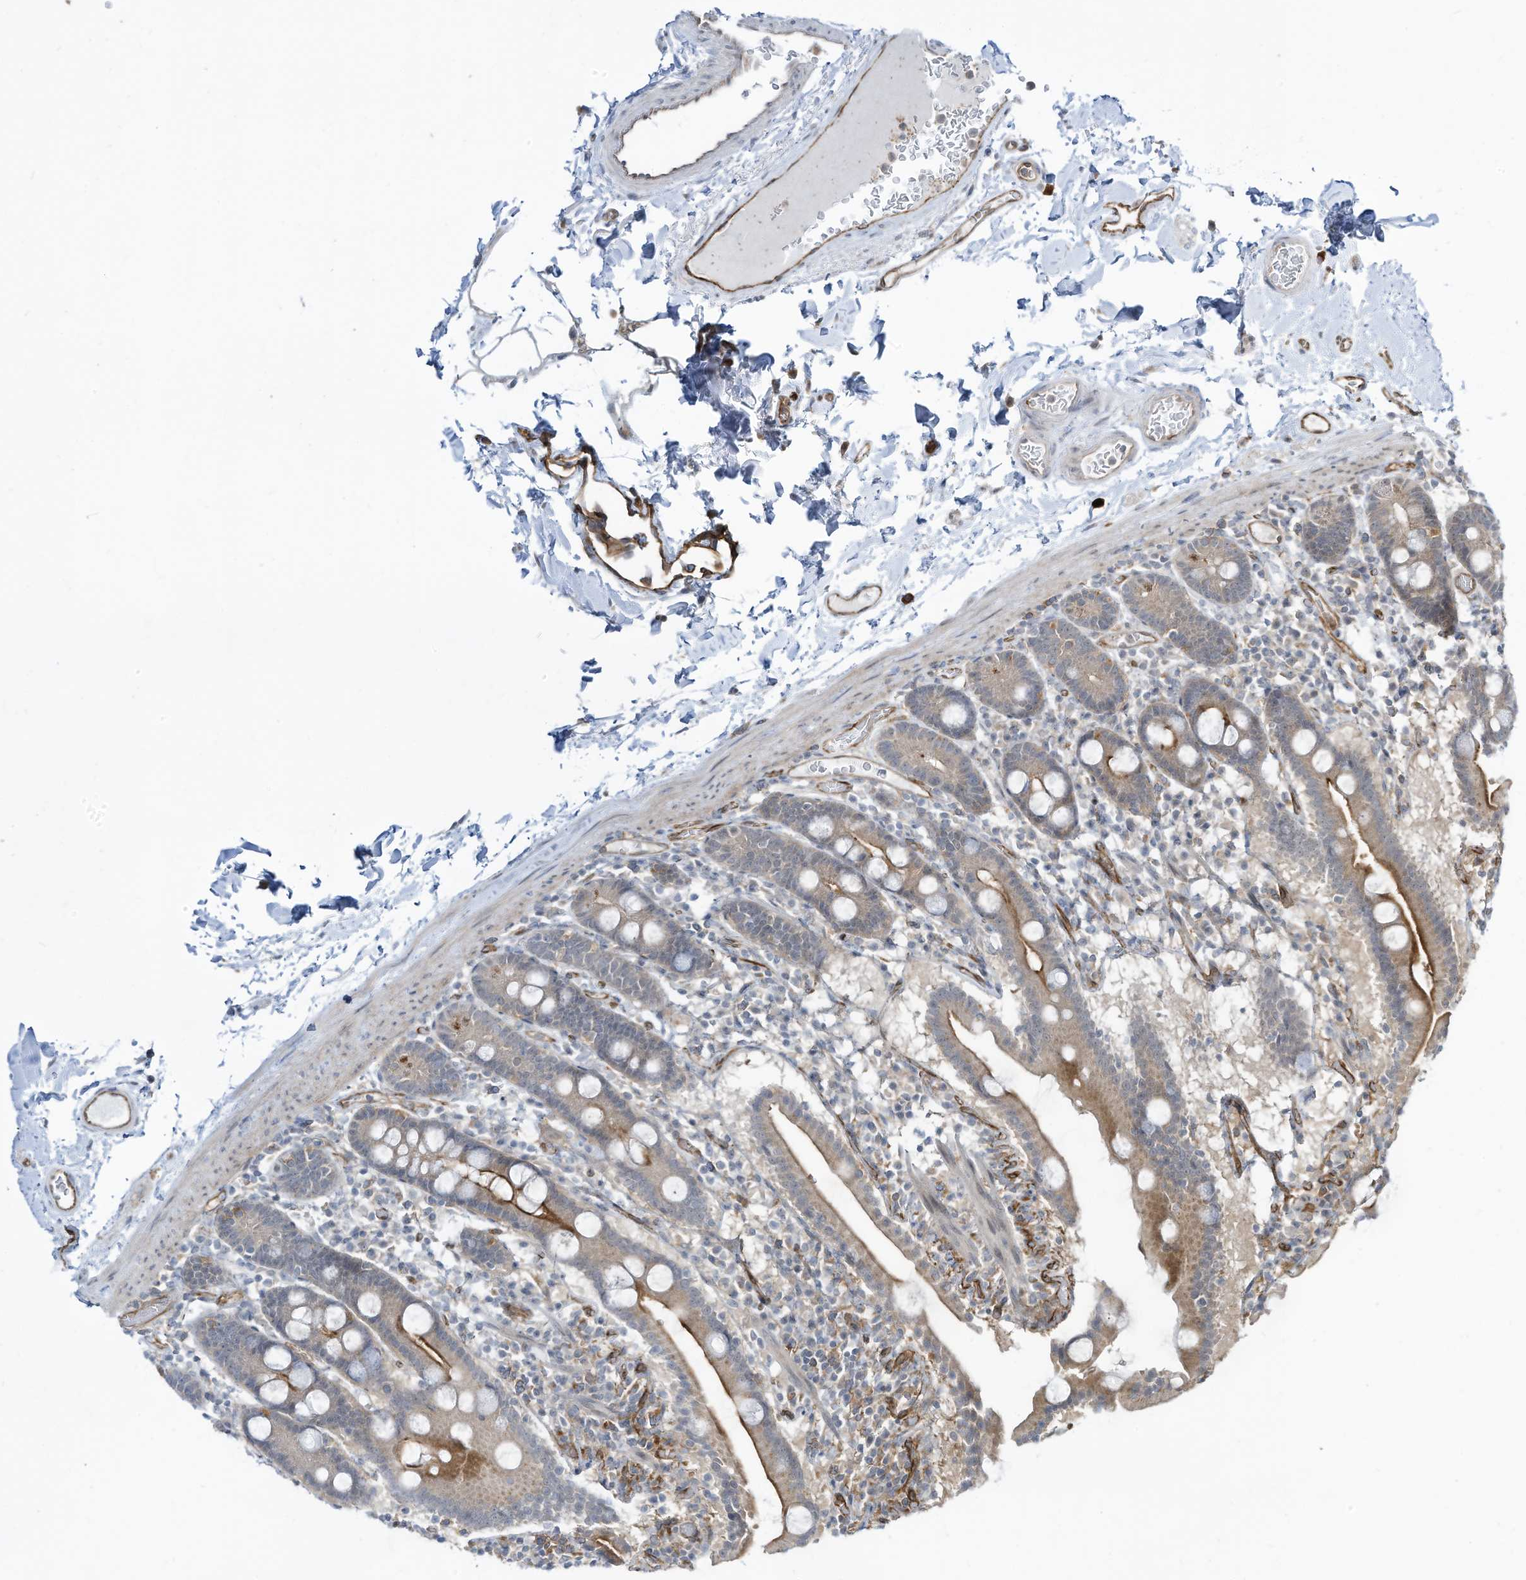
{"staining": {"intensity": "moderate", "quantity": "25%-75%", "location": "cytoplasmic/membranous"}, "tissue": "duodenum", "cell_type": "Glandular cells", "image_type": "normal", "snomed": [{"axis": "morphology", "description": "Normal tissue, NOS"}, {"axis": "topography", "description": "Duodenum"}], "caption": "IHC (DAB) staining of normal duodenum demonstrates moderate cytoplasmic/membranous protein positivity in approximately 25%-75% of glandular cells.", "gene": "DZIP3", "patient": {"sex": "male", "age": 55}}